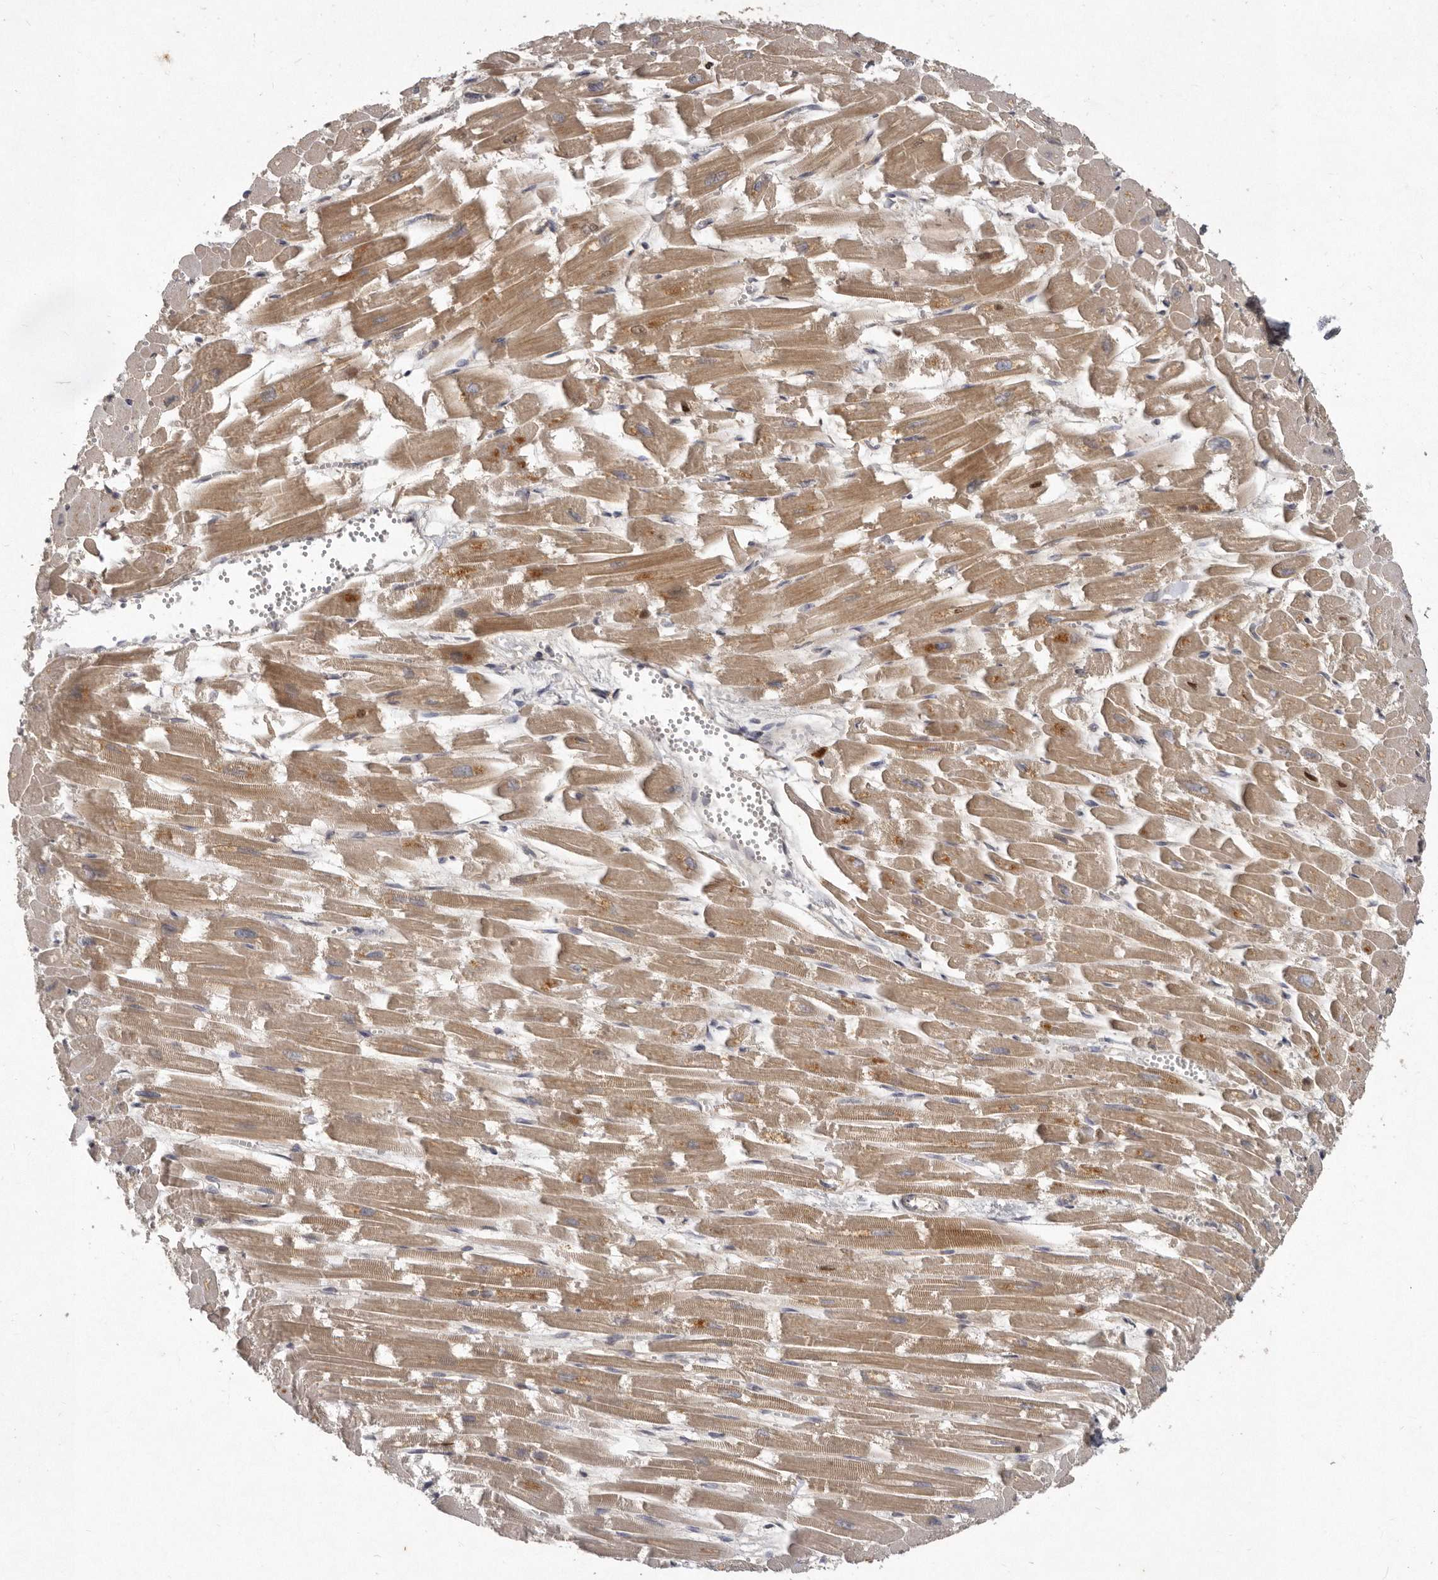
{"staining": {"intensity": "moderate", "quantity": ">75%", "location": "cytoplasmic/membranous"}, "tissue": "heart muscle", "cell_type": "Cardiomyocytes", "image_type": "normal", "snomed": [{"axis": "morphology", "description": "Normal tissue, NOS"}, {"axis": "topography", "description": "Heart"}], "caption": "A brown stain shows moderate cytoplasmic/membranous positivity of a protein in cardiomyocytes of benign heart muscle.", "gene": "SLC22A1", "patient": {"sex": "male", "age": 54}}